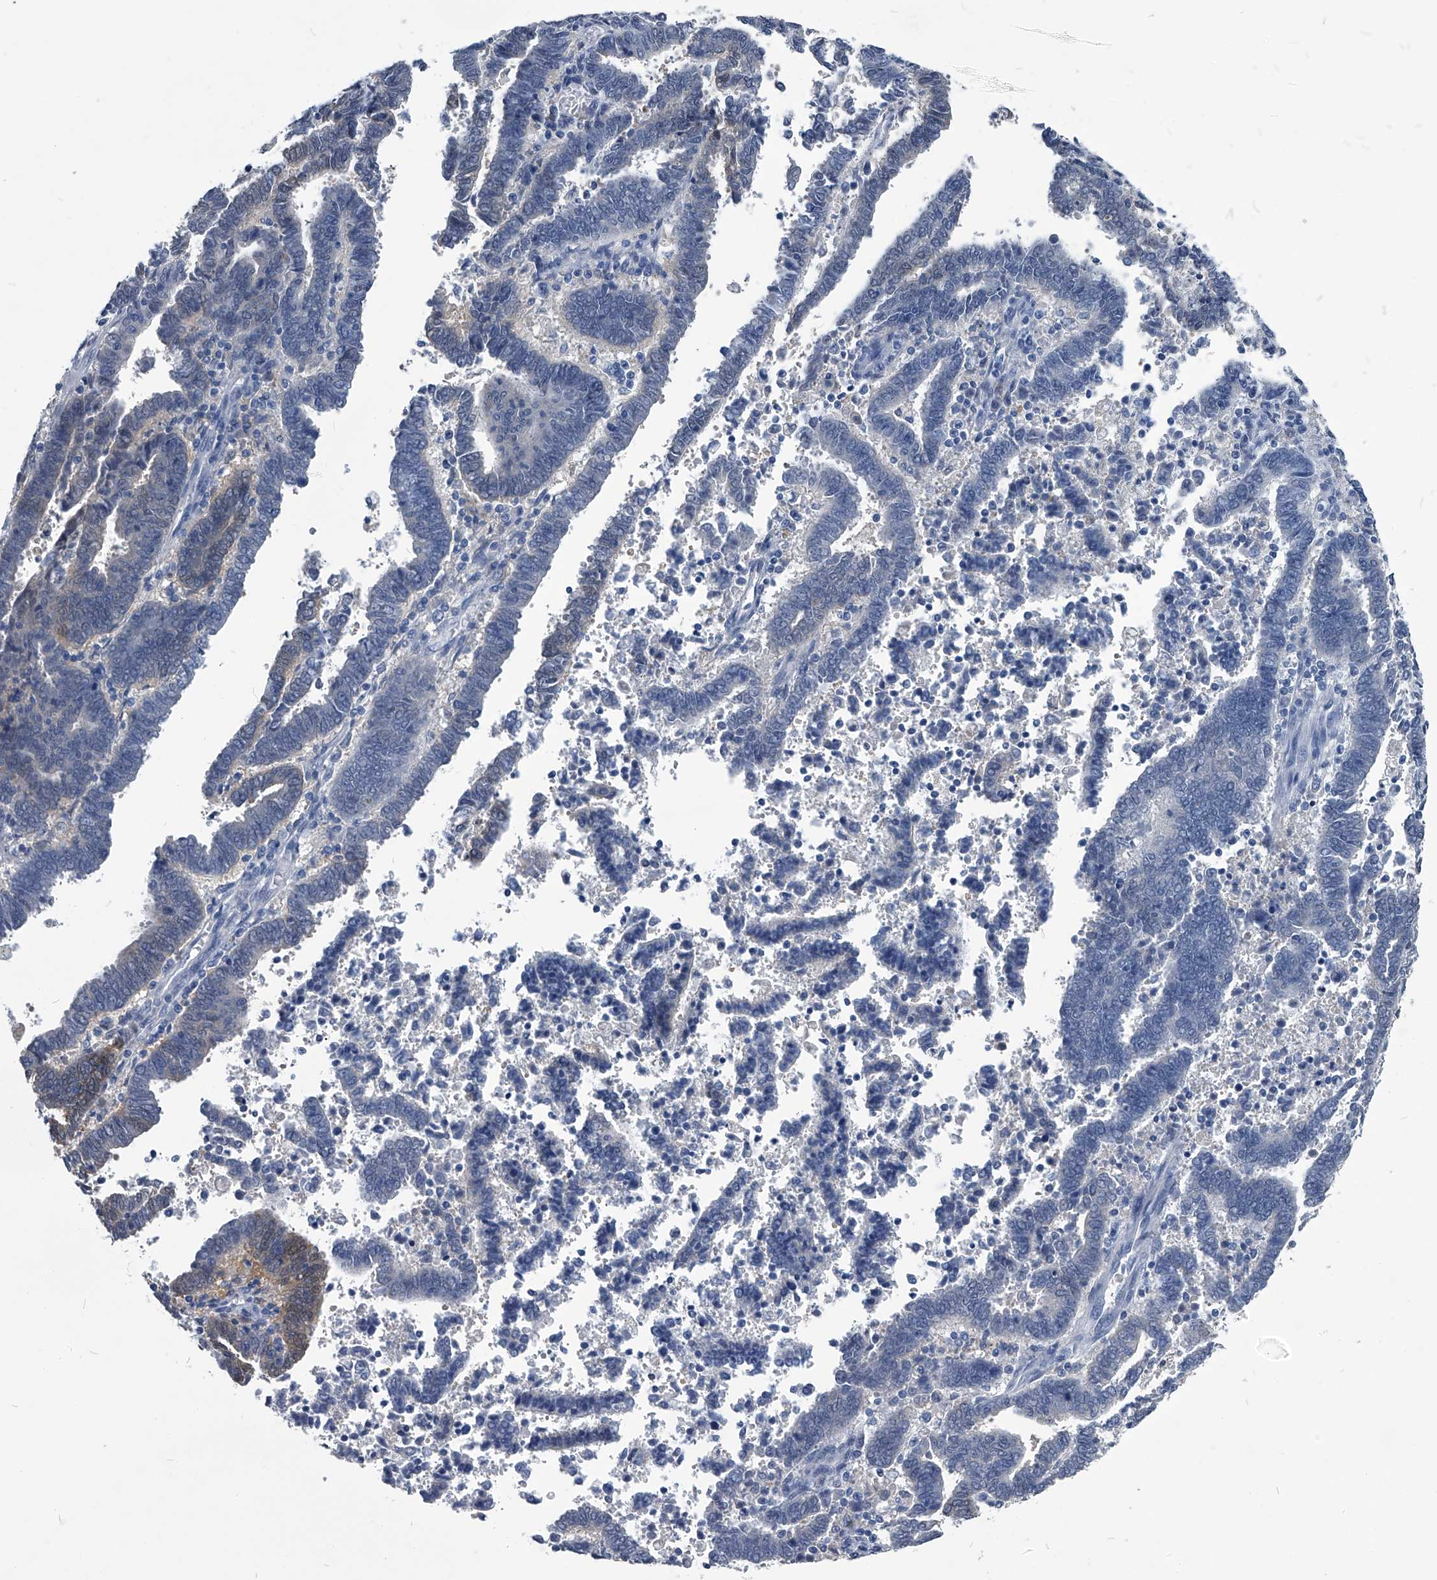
{"staining": {"intensity": "weak", "quantity": "<25%", "location": "cytoplasmic/membranous"}, "tissue": "endometrial cancer", "cell_type": "Tumor cells", "image_type": "cancer", "snomed": [{"axis": "morphology", "description": "Adenocarcinoma, NOS"}, {"axis": "topography", "description": "Uterus"}], "caption": "A high-resolution micrograph shows IHC staining of endometrial cancer, which shows no significant staining in tumor cells.", "gene": "PDXK", "patient": {"sex": "female", "age": 83}}